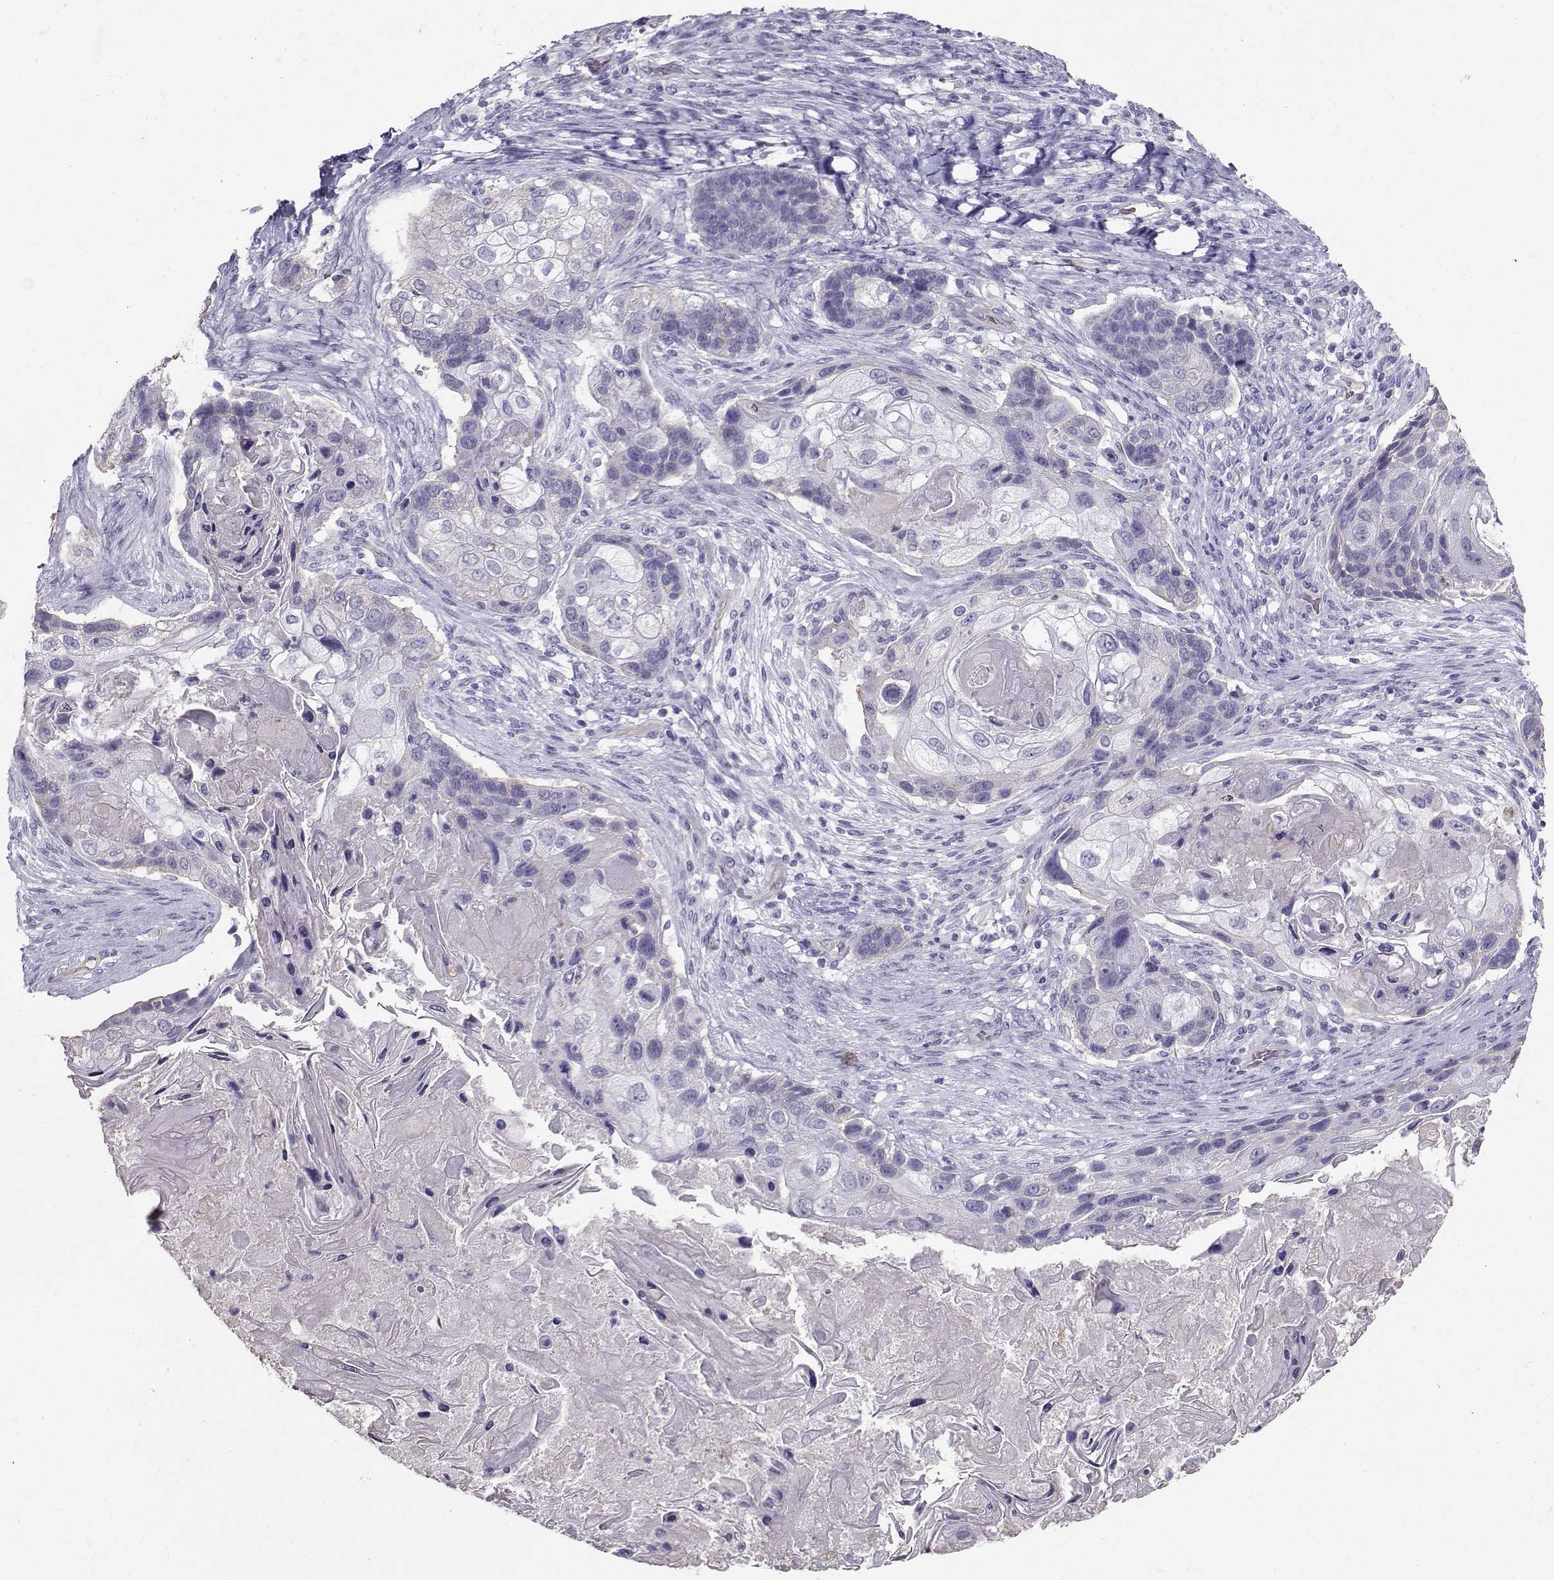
{"staining": {"intensity": "weak", "quantity": "25%-75%", "location": "cytoplasmic/membranous"}, "tissue": "lung cancer", "cell_type": "Tumor cells", "image_type": "cancer", "snomed": [{"axis": "morphology", "description": "Squamous cell carcinoma, NOS"}, {"axis": "topography", "description": "Lung"}], "caption": "This image demonstrates lung squamous cell carcinoma stained with immunohistochemistry to label a protein in brown. The cytoplasmic/membranous of tumor cells show weak positivity for the protein. Nuclei are counter-stained blue.", "gene": "CLUL1", "patient": {"sex": "male", "age": 69}}